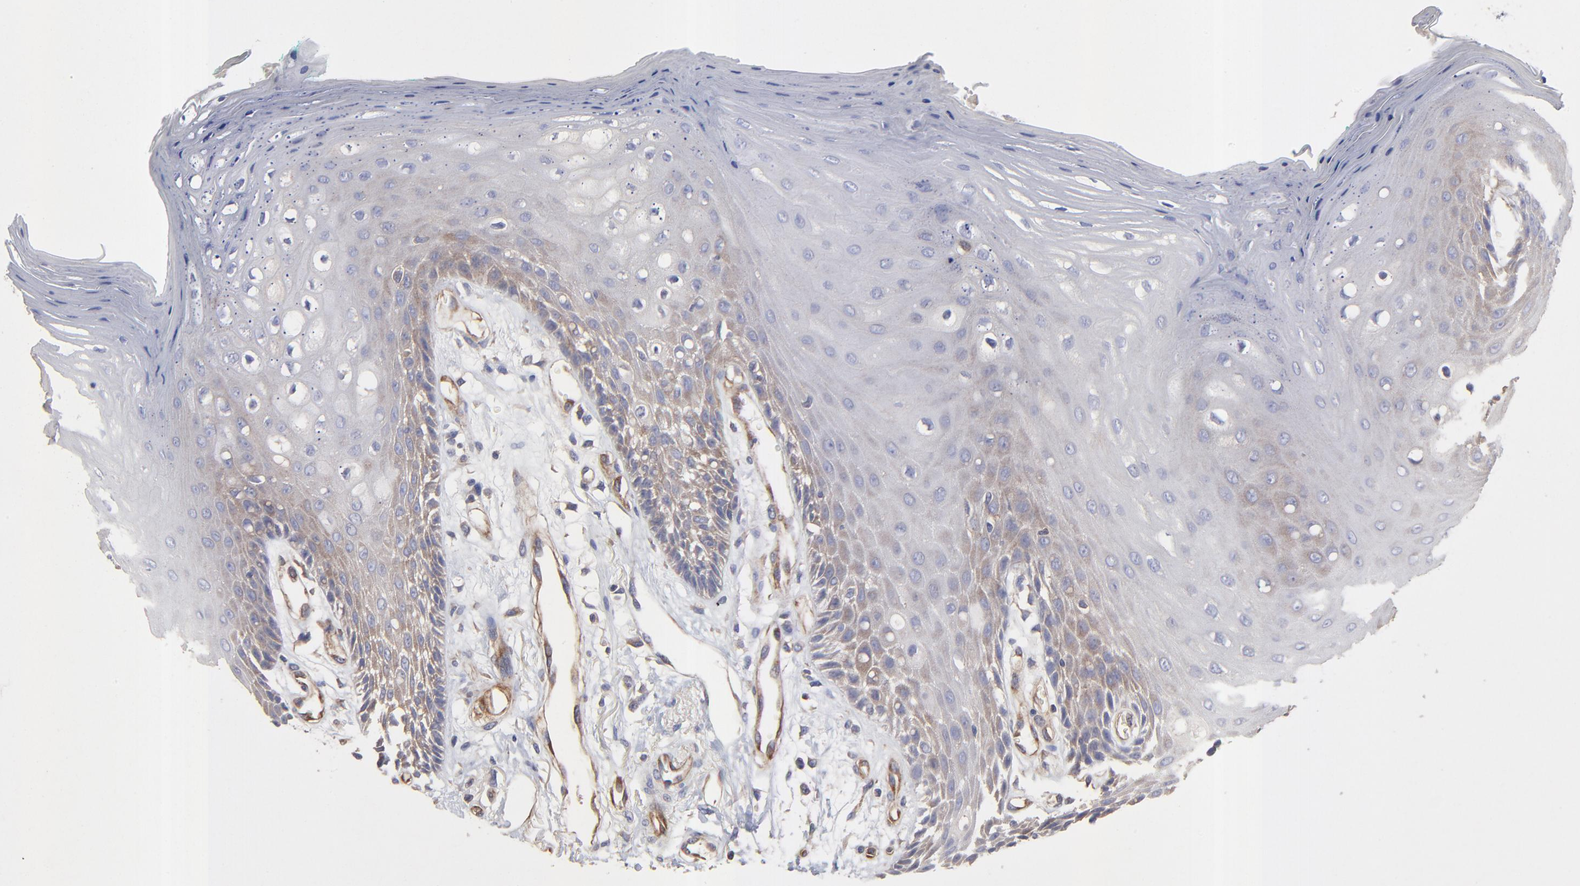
{"staining": {"intensity": "weak", "quantity": "<25%", "location": "cytoplasmic/membranous"}, "tissue": "oral mucosa", "cell_type": "Squamous epithelial cells", "image_type": "normal", "snomed": [{"axis": "morphology", "description": "Normal tissue, NOS"}, {"axis": "morphology", "description": "Squamous cell carcinoma, NOS"}, {"axis": "topography", "description": "Skeletal muscle"}, {"axis": "topography", "description": "Oral tissue"}, {"axis": "topography", "description": "Head-Neck"}], "caption": "The micrograph demonstrates no staining of squamous epithelial cells in unremarkable oral mucosa.", "gene": "SULF2", "patient": {"sex": "female", "age": 84}}